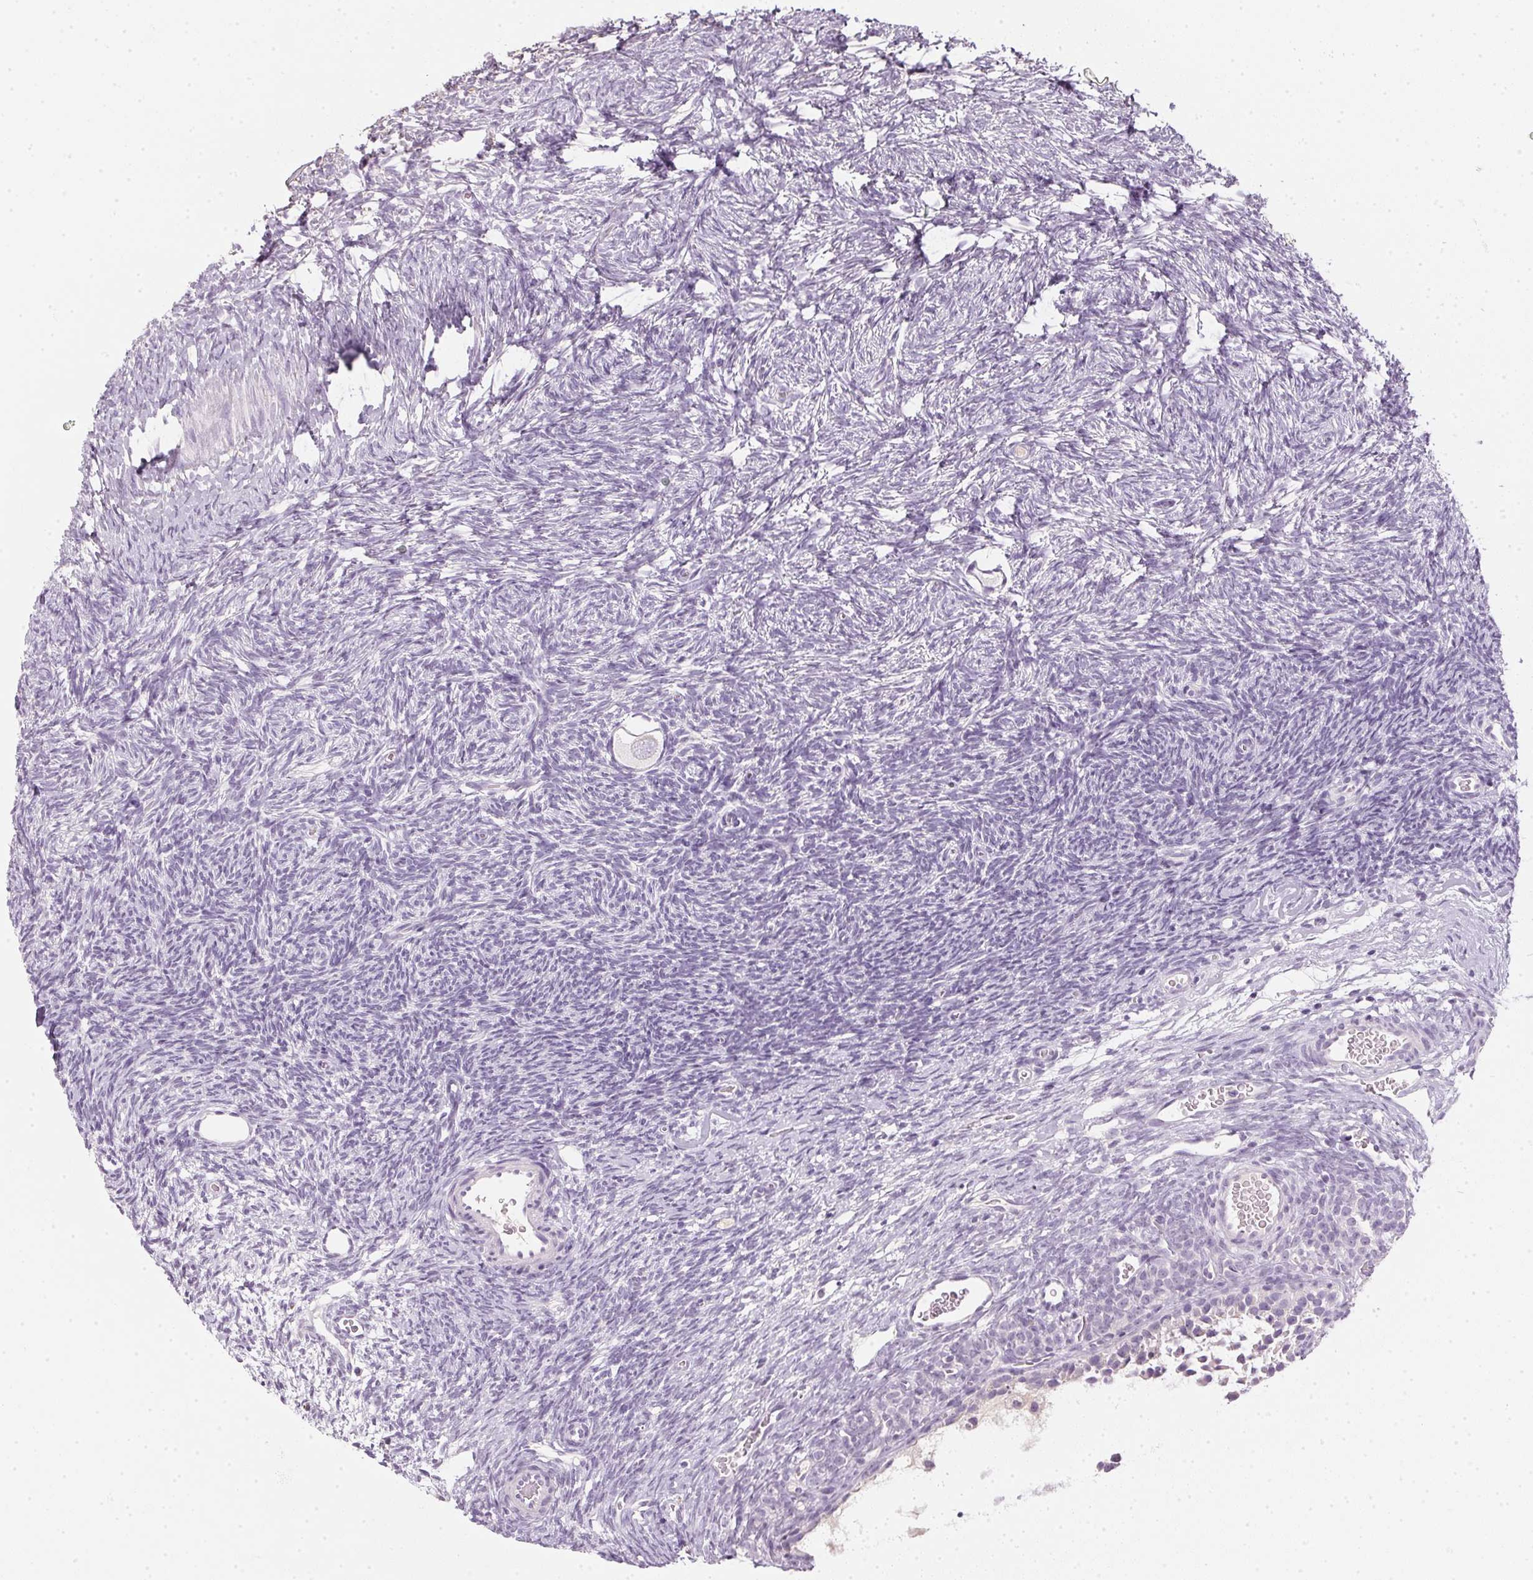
{"staining": {"intensity": "negative", "quantity": "none", "location": "none"}, "tissue": "ovary", "cell_type": "Follicle cells", "image_type": "normal", "snomed": [{"axis": "morphology", "description": "Normal tissue, NOS"}, {"axis": "topography", "description": "Ovary"}], "caption": "A micrograph of ovary stained for a protein demonstrates no brown staining in follicle cells.", "gene": "TMEM72", "patient": {"sex": "female", "age": 34}}